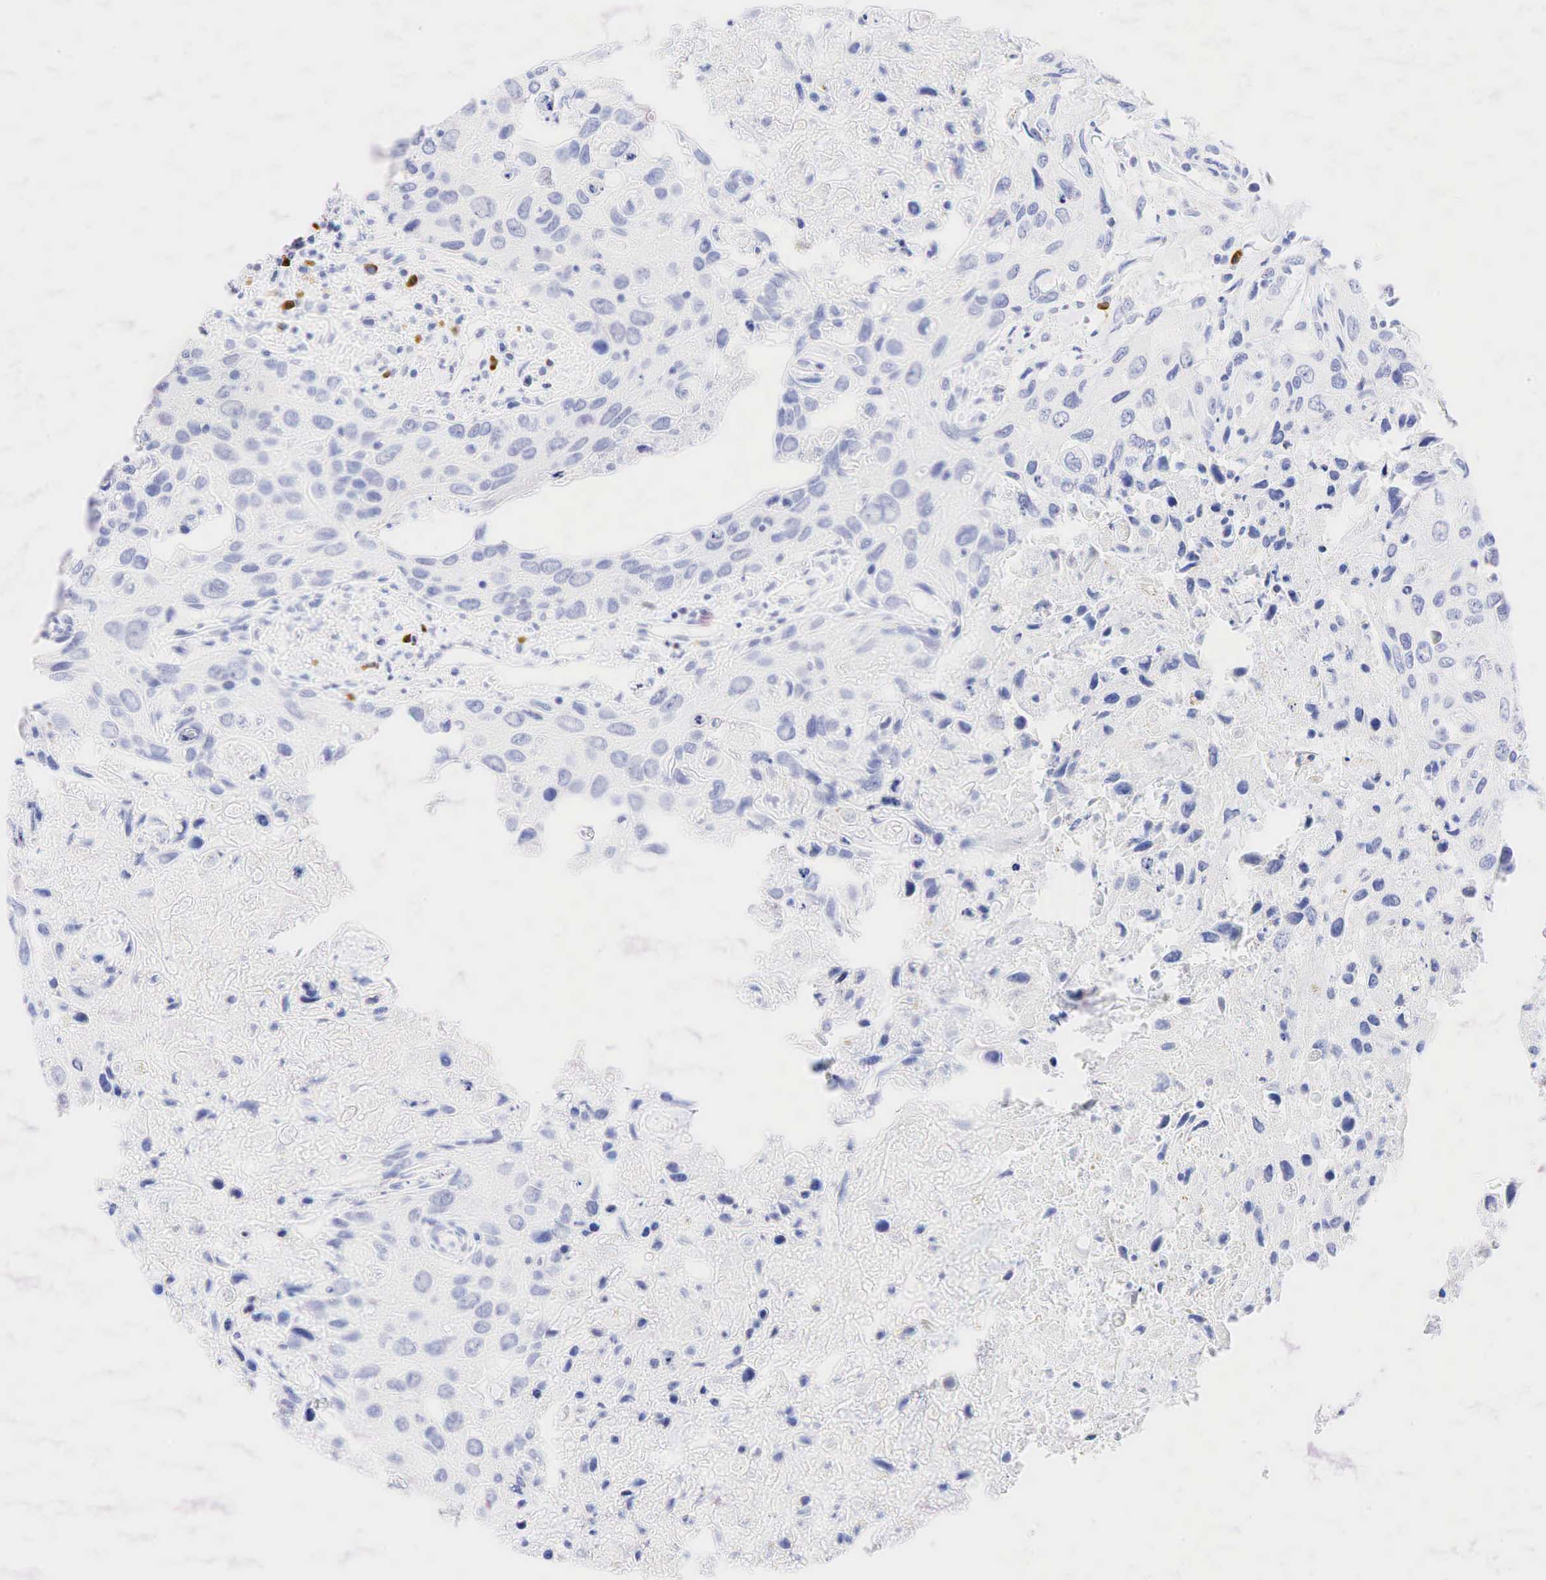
{"staining": {"intensity": "negative", "quantity": "none", "location": "none"}, "tissue": "urothelial cancer", "cell_type": "Tumor cells", "image_type": "cancer", "snomed": [{"axis": "morphology", "description": "Urothelial carcinoma, High grade"}, {"axis": "topography", "description": "Urinary bladder"}], "caption": "DAB (3,3'-diaminobenzidine) immunohistochemical staining of human urothelial cancer exhibits no significant expression in tumor cells.", "gene": "CD79A", "patient": {"sex": "male", "age": 71}}